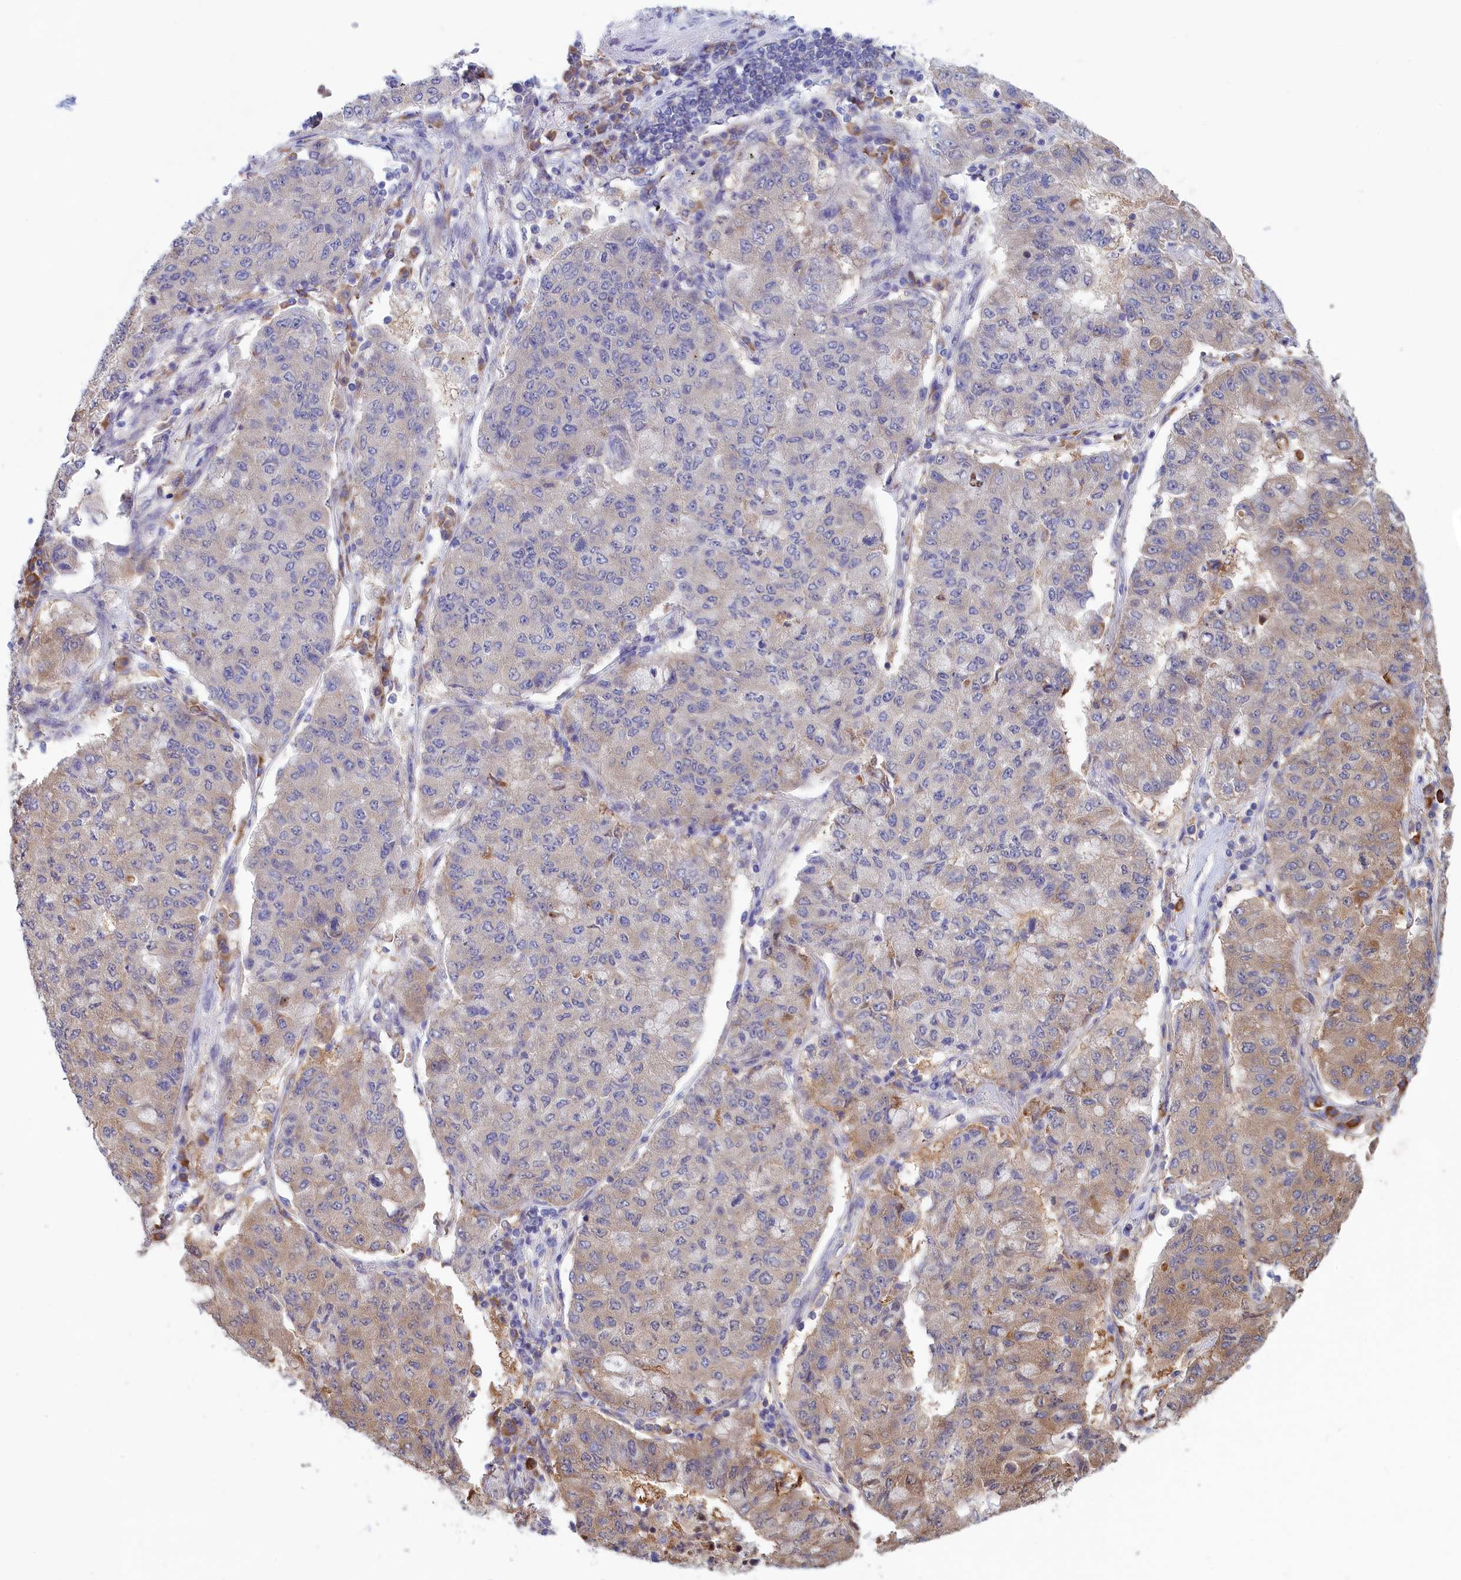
{"staining": {"intensity": "weak", "quantity": "<25%", "location": "cytoplasmic/membranous"}, "tissue": "lung cancer", "cell_type": "Tumor cells", "image_type": "cancer", "snomed": [{"axis": "morphology", "description": "Squamous cell carcinoma, NOS"}, {"axis": "topography", "description": "Lung"}], "caption": "High power microscopy histopathology image of an IHC image of lung cancer, revealing no significant staining in tumor cells. (IHC, brightfield microscopy, high magnification).", "gene": "SYNDIG1L", "patient": {"sex": "male", "age": 74}}